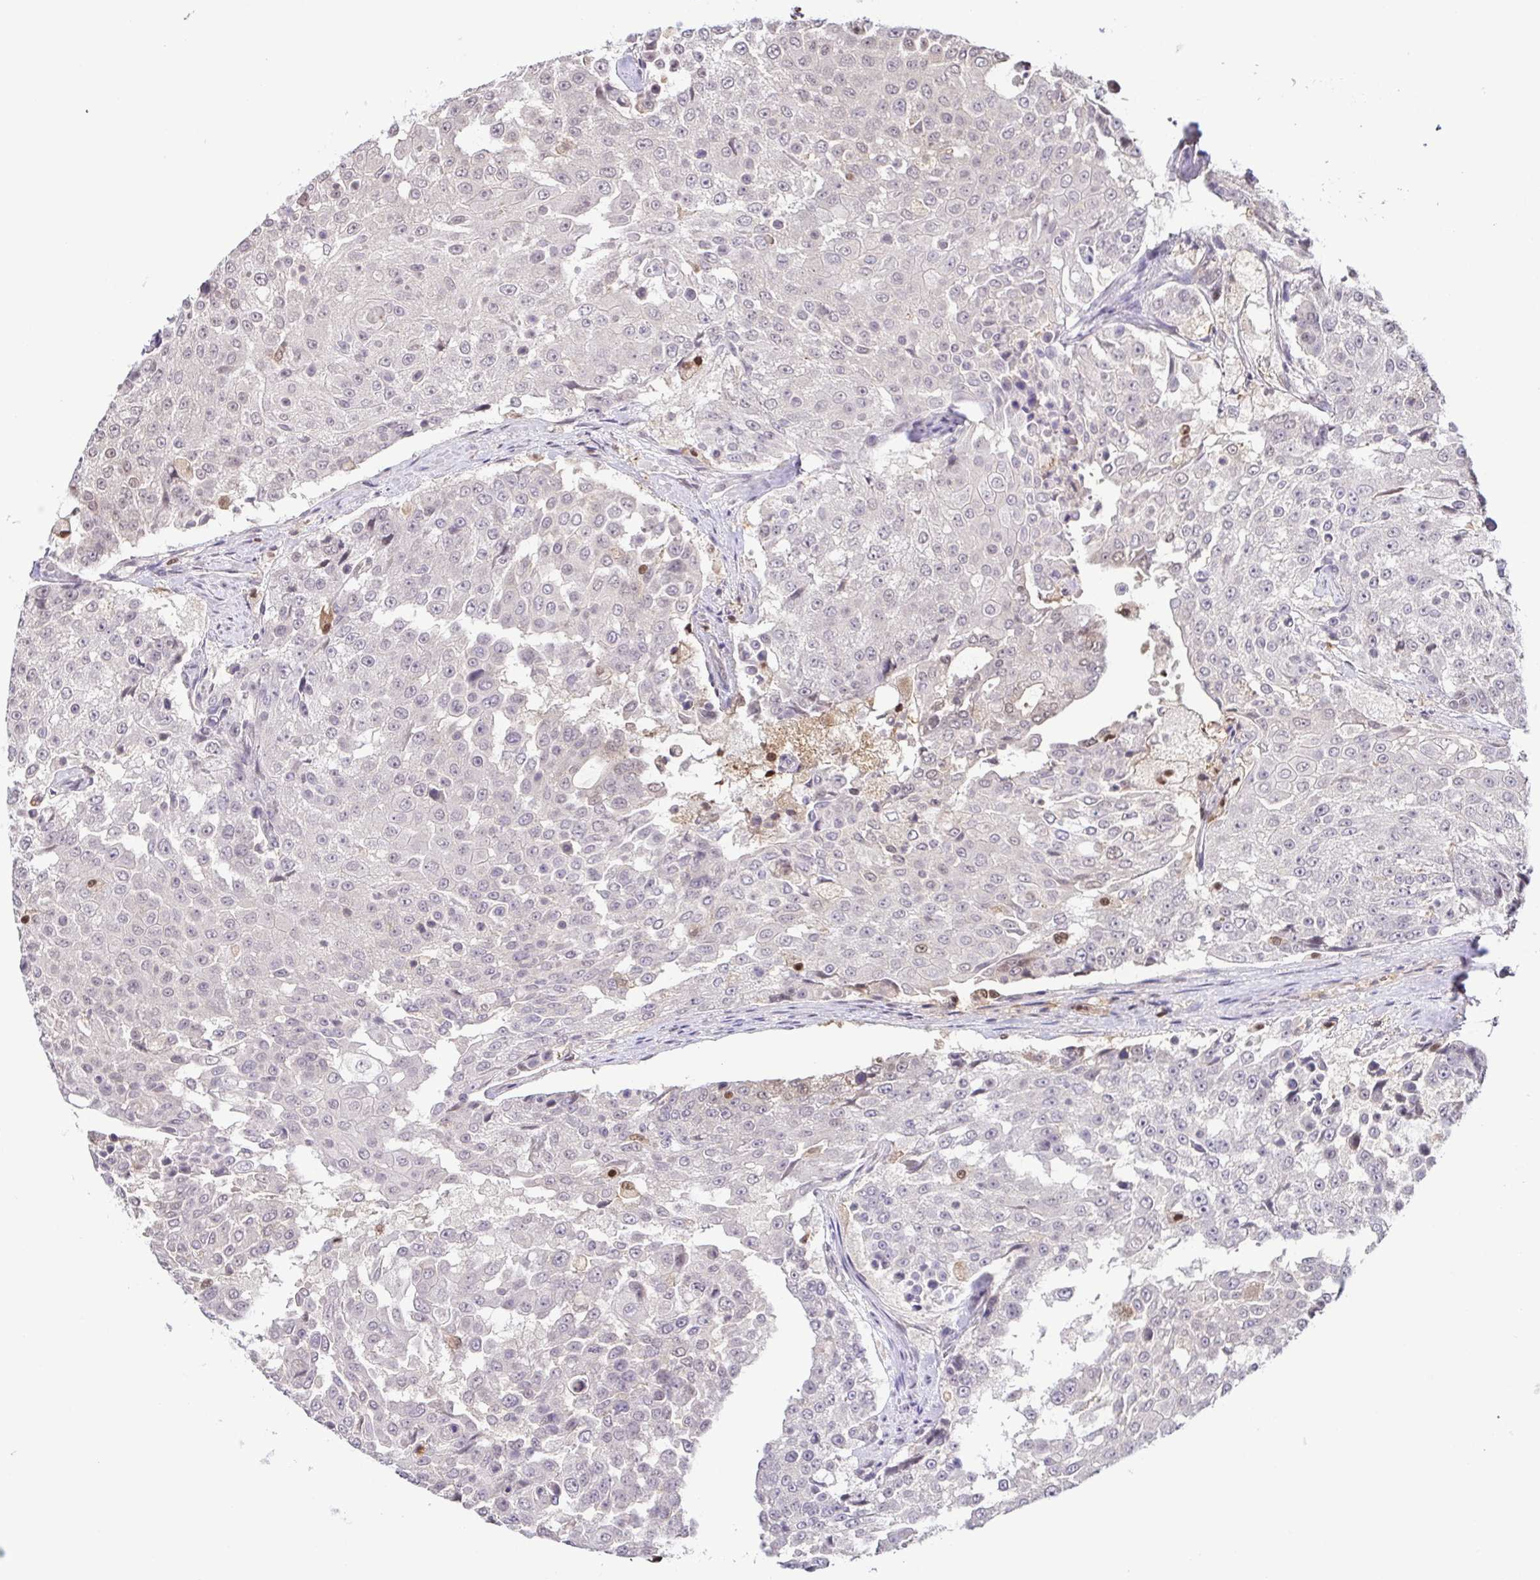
{"staining": {"intensity": "moderate", "quantity": "<25%", "location": "nuclear"}, "tissue": "urothelial cancer", "cell_type": "Tumor cells", "image_type": "cancer", "snomed": [{"axis": "morphology", "description": "Urothelial carcinoma, High grade"}, {"axis": "topography", "description": "Urinary bladder"}], "caption": "IHC of human high-grade urothelial carcinoma exhibits low levels of moderate nuclear staining in about <25% of tumor cells.", "gene": "PSMB9", "patient": {"sex": "female", "age": 63}}